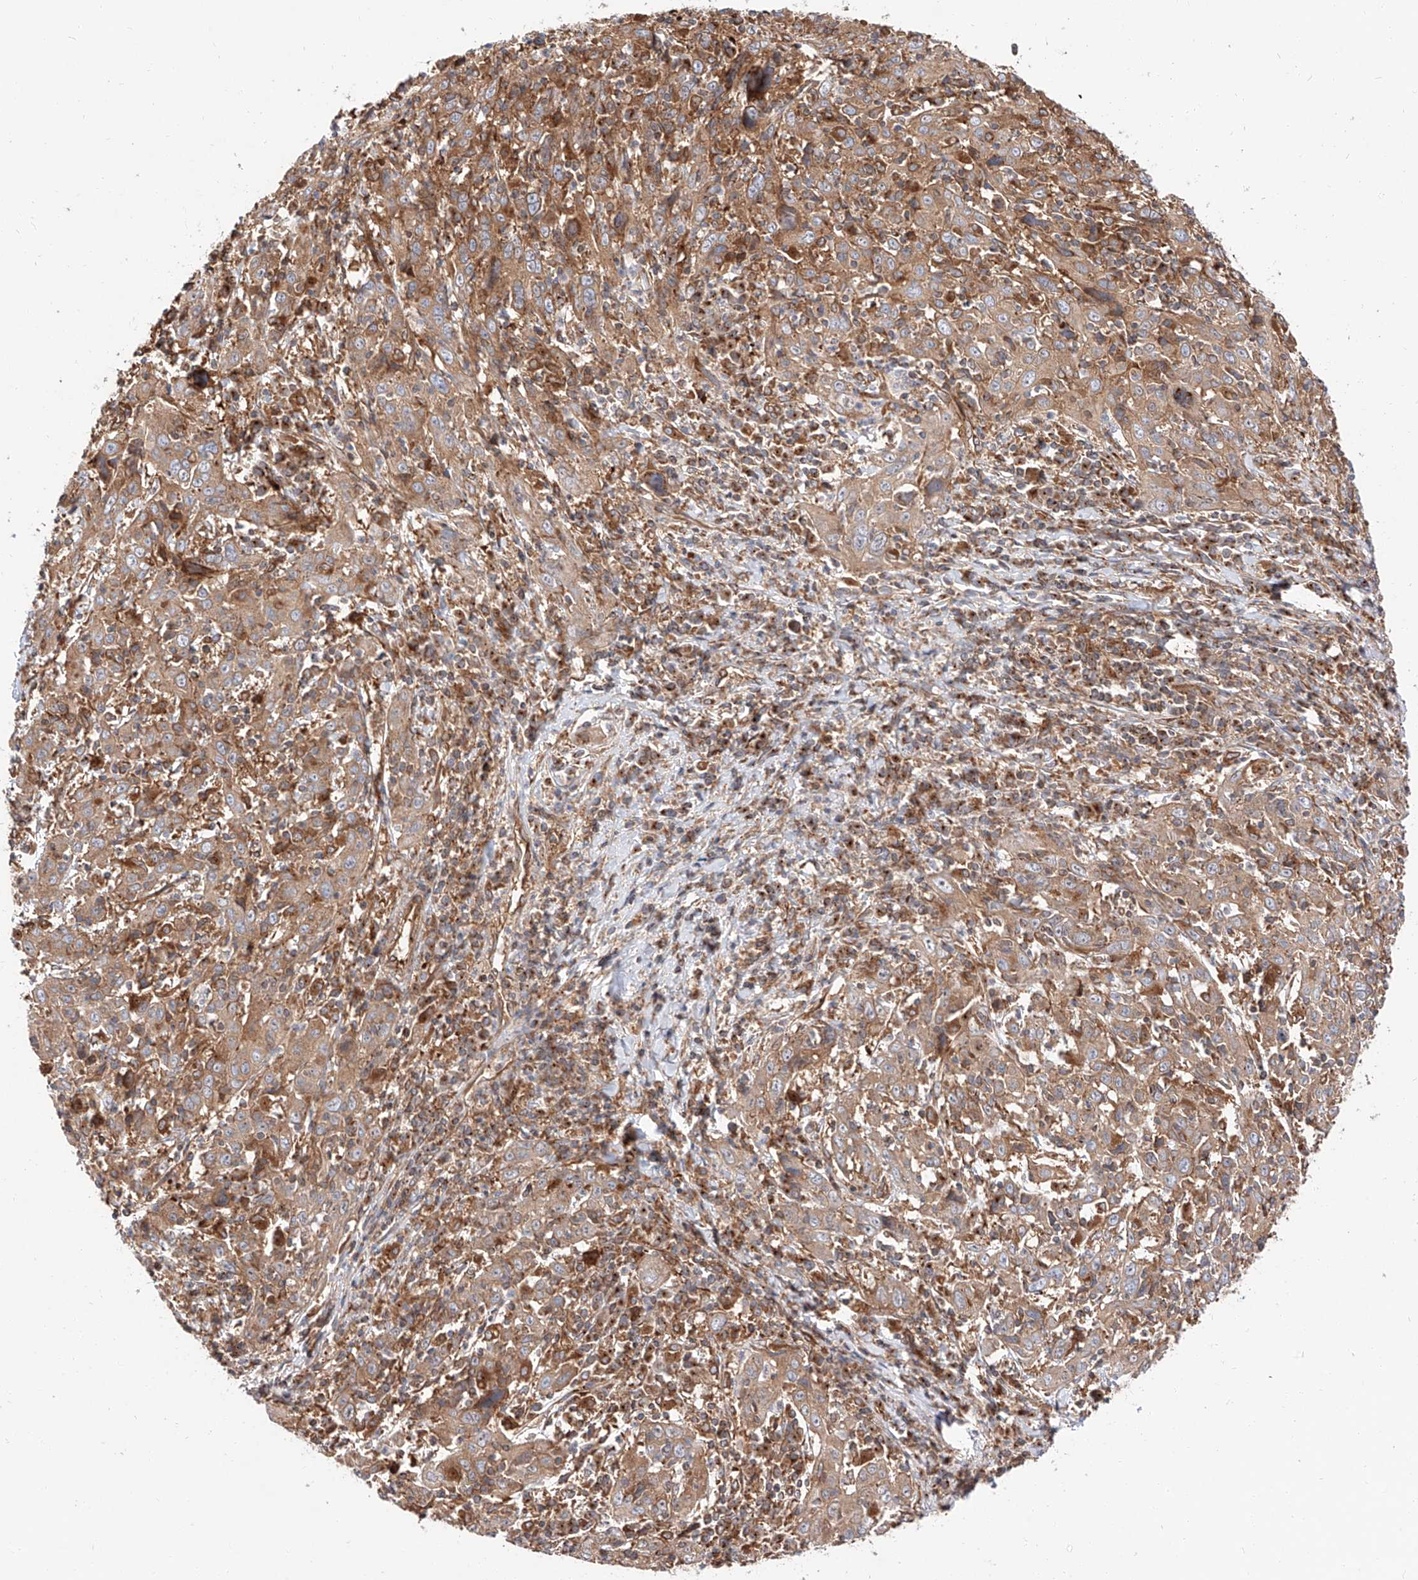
{"staining": {"intensity": "moderate", "quantity": ">75%", "location": "cytoplasmic/membranous"}, "tissue": "cervical cancer", "cell_type": "Tumor cells", "image_type": "cancer", "snomed": [{"axis": "morphology", "description": "Squamous cell carcinoma, NOS"}, {"axis": "topography", "description": "Cervix"}], "caption": "Protein analysis of cervical cancer tissue shows moderate cytoplasmic/membranous expression in approximately >75% of tumor cells. Nuclei are stained in blue.", "gene": "ISCA2", "patient": {"sex": "female", "age": 46}}